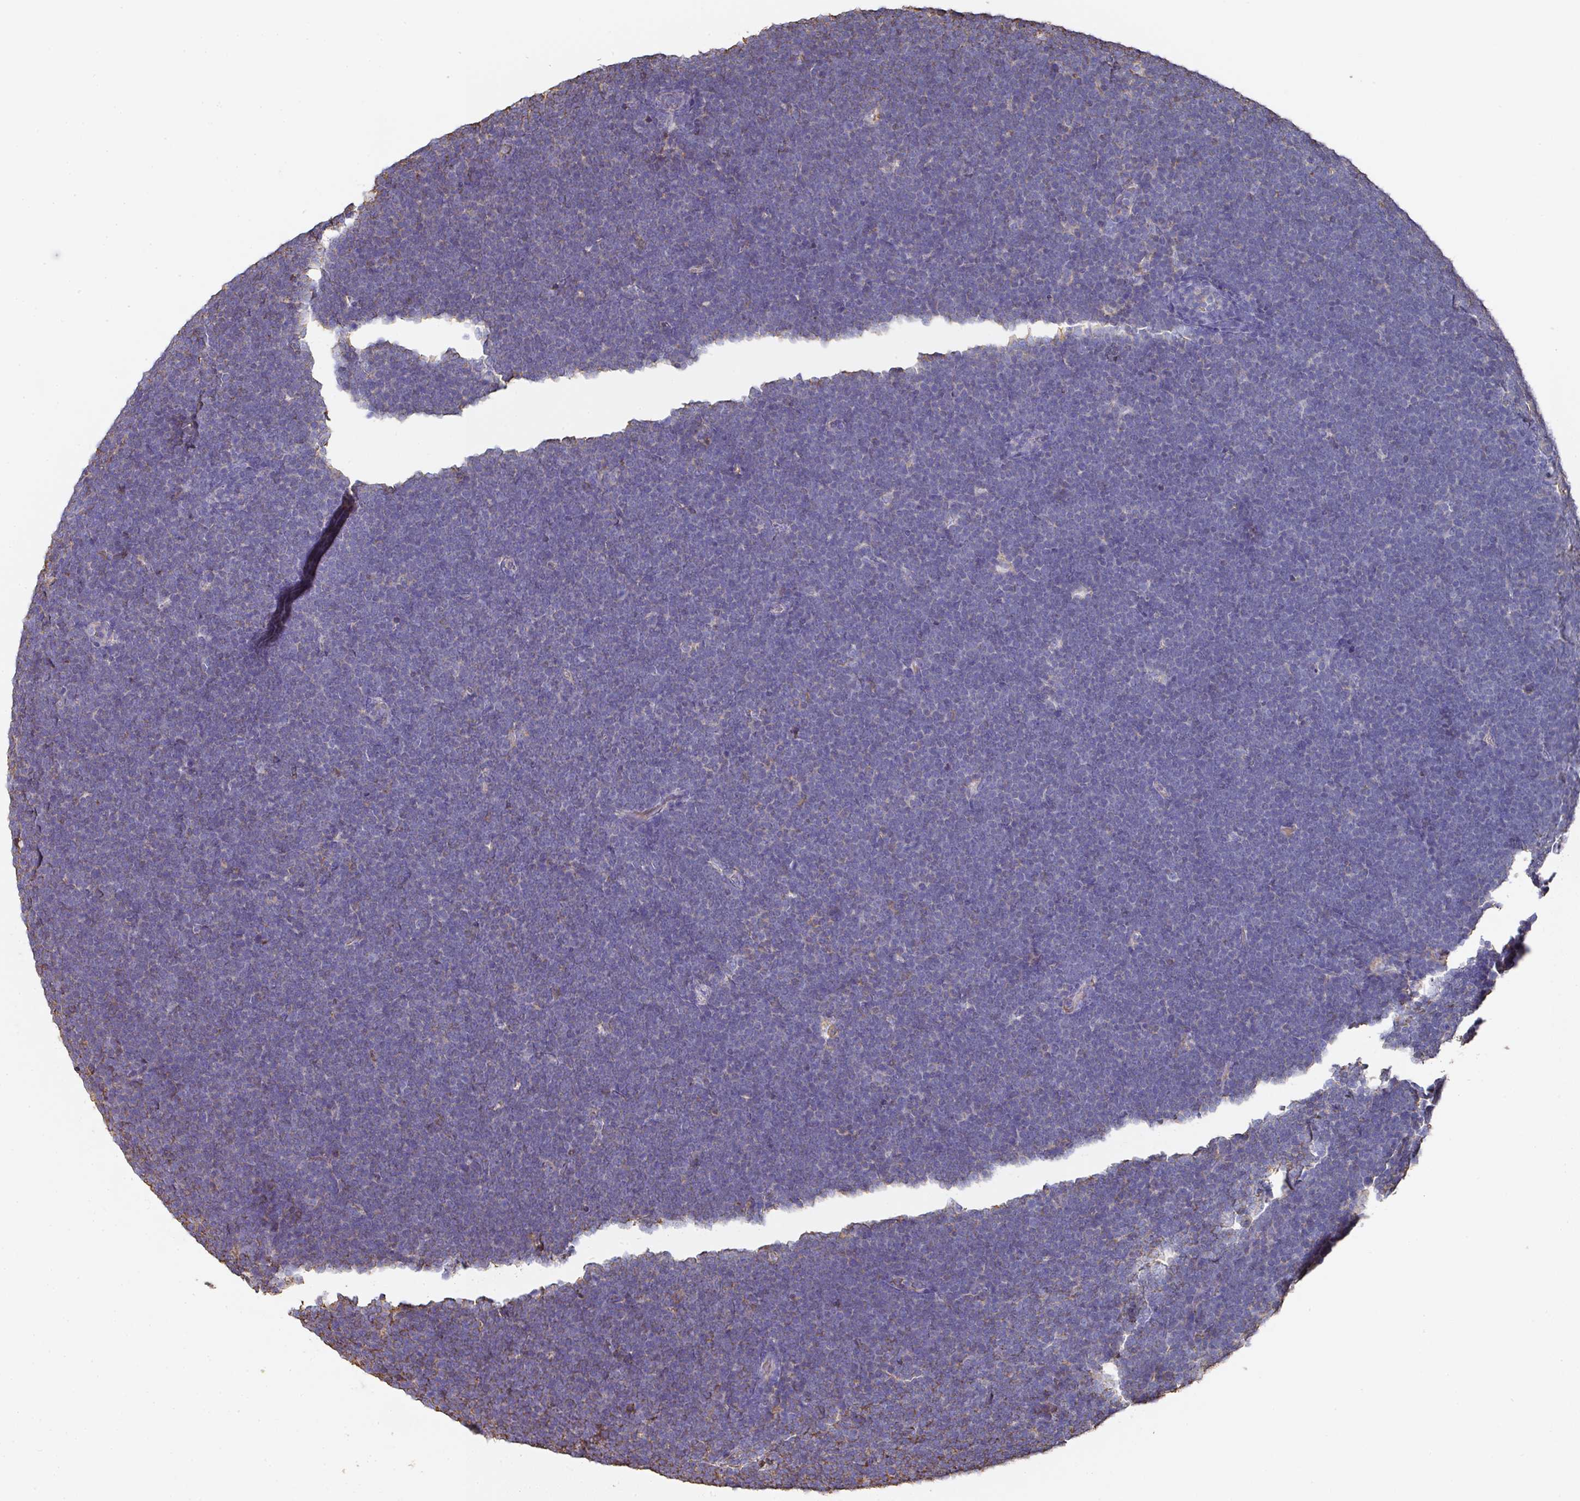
{"staining": {"intensity": "negative", "quantity": "none", "location": "none"}, "tissue": "lymphoma", "cell_type": "Tumor cells", "image_type": "cancer", "snomed": [{"axis": "morphology", "description": "Malignant lymphoma, non-Hodgkin's type, High grade"}, {"axis": "topography", "description": "Lymph node"}], "caption": "Immunohistochemistry (IHC) of lymphoma demonstrates no positivity in tumor cells.", "gene": "ALB", "patient": {"sex": "male", "age": 13}}